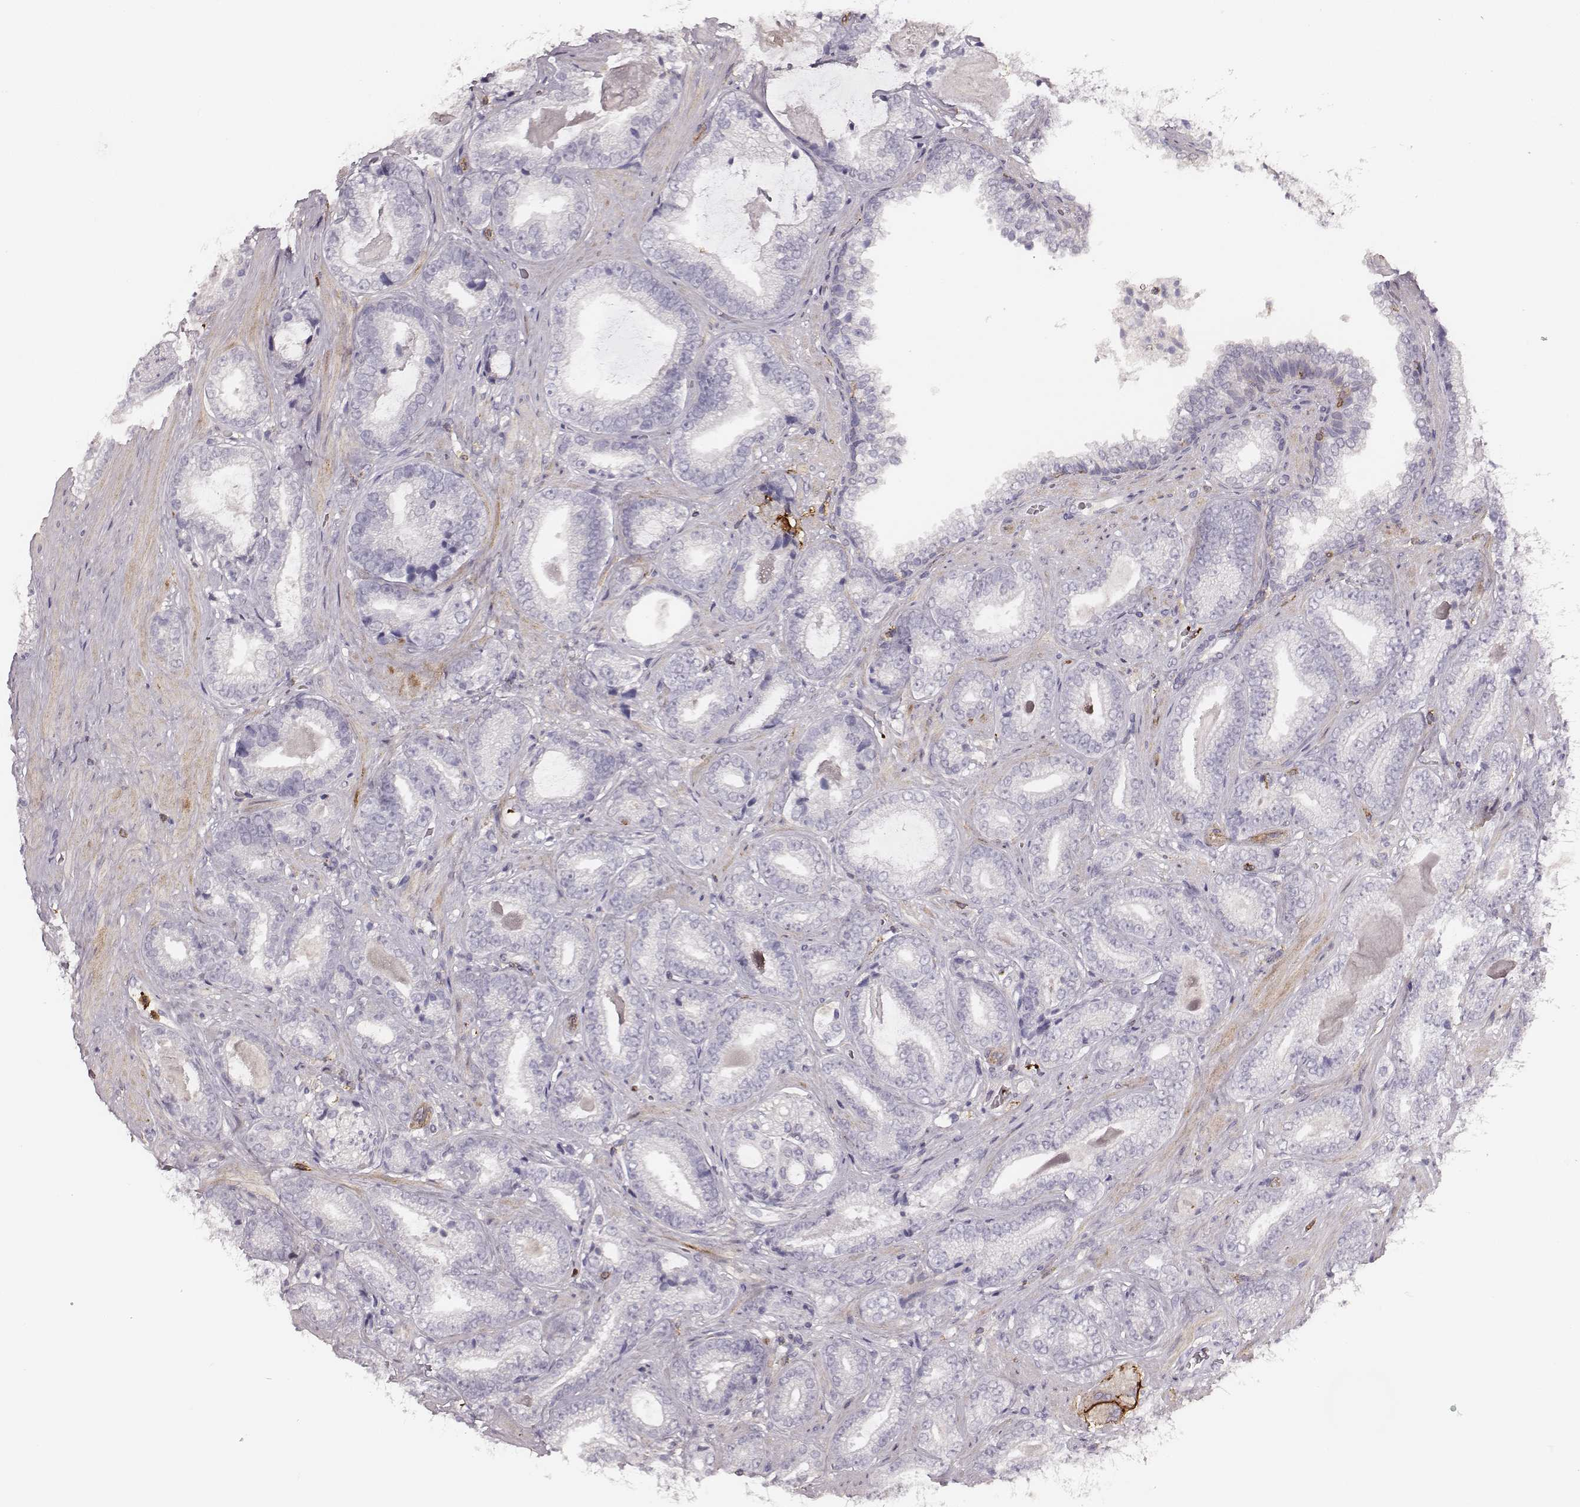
{"staining": {"intensity": "negative", "quantity": "none", "location": "none"}, "tissue": "prostate cancer", "cell_type": "Tumor cells", "image_type": "cancer", "snomed": [{"axis": "morphology", "description": "Adenocarcinoma, Low grade"}, {"axis": "topography", "description": "Prostate"}], "caption": "Immunohistochemistry histopathology image of neoplastic tissue: prostate cancer stained with DAB (3,3'-diaminobenzidine) demonstrates no significant protein positivity in tumor cells.", "gene": "ZYX", "patient": {"sex": "male", "age": 61}}